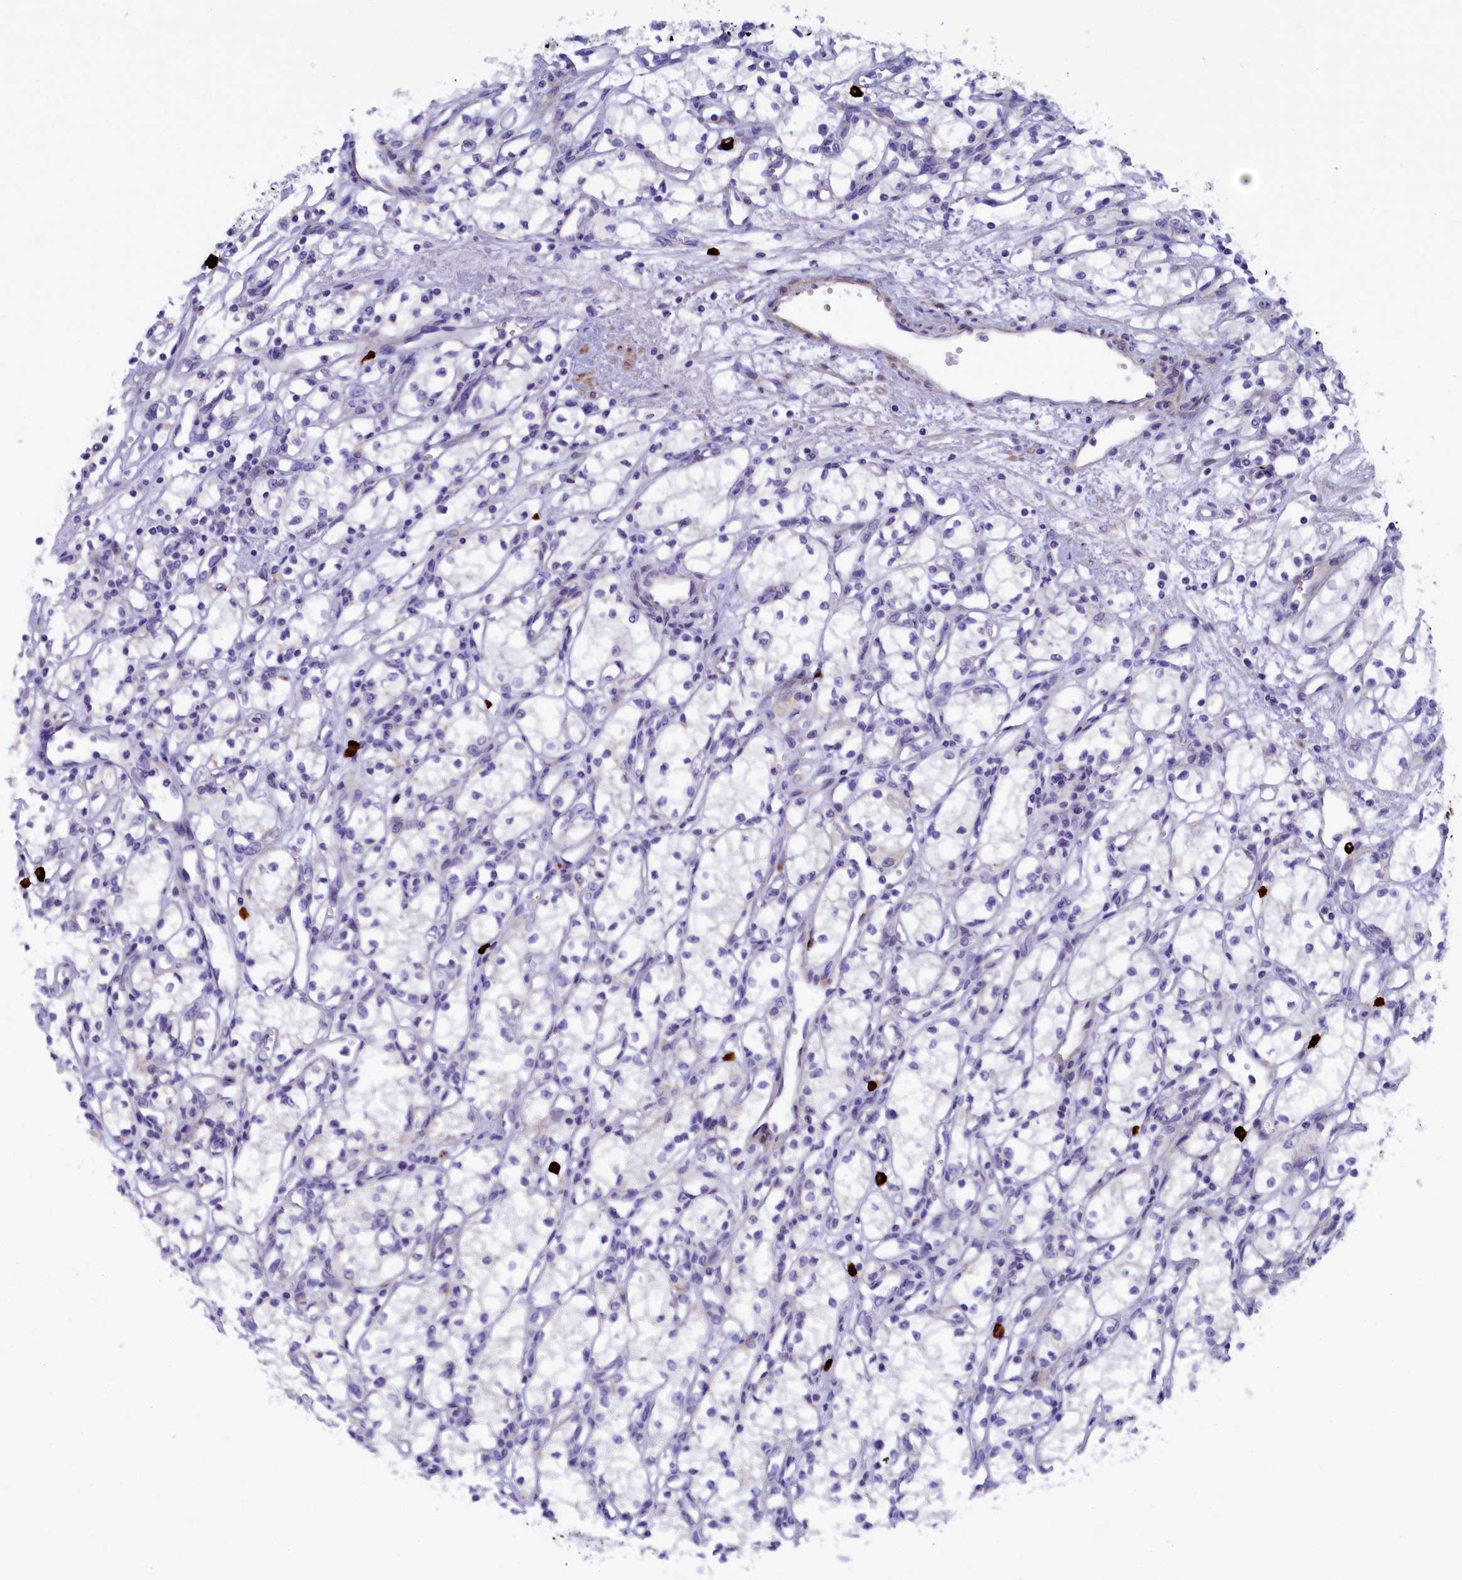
{"staining": {"intensity": "negative", "quantity": "none", "location": "none"}, "tissue": "renal cancer", "cell_type": "Tumor cells", "image_type": "cancer", "snomed": [{"axis": "morphology", "description": "Adenocarcinoma, NOS"}, {"axis": "topography", "description": "Kidney"}], "caption": "A high-resolution photomicrograph shows immunohistochemistry staining of renal adenocarcinoma, which shows no significant positivity in tumor cells.", "gene": "RTTN", "patient": {"sex": "male", "age": 59}}